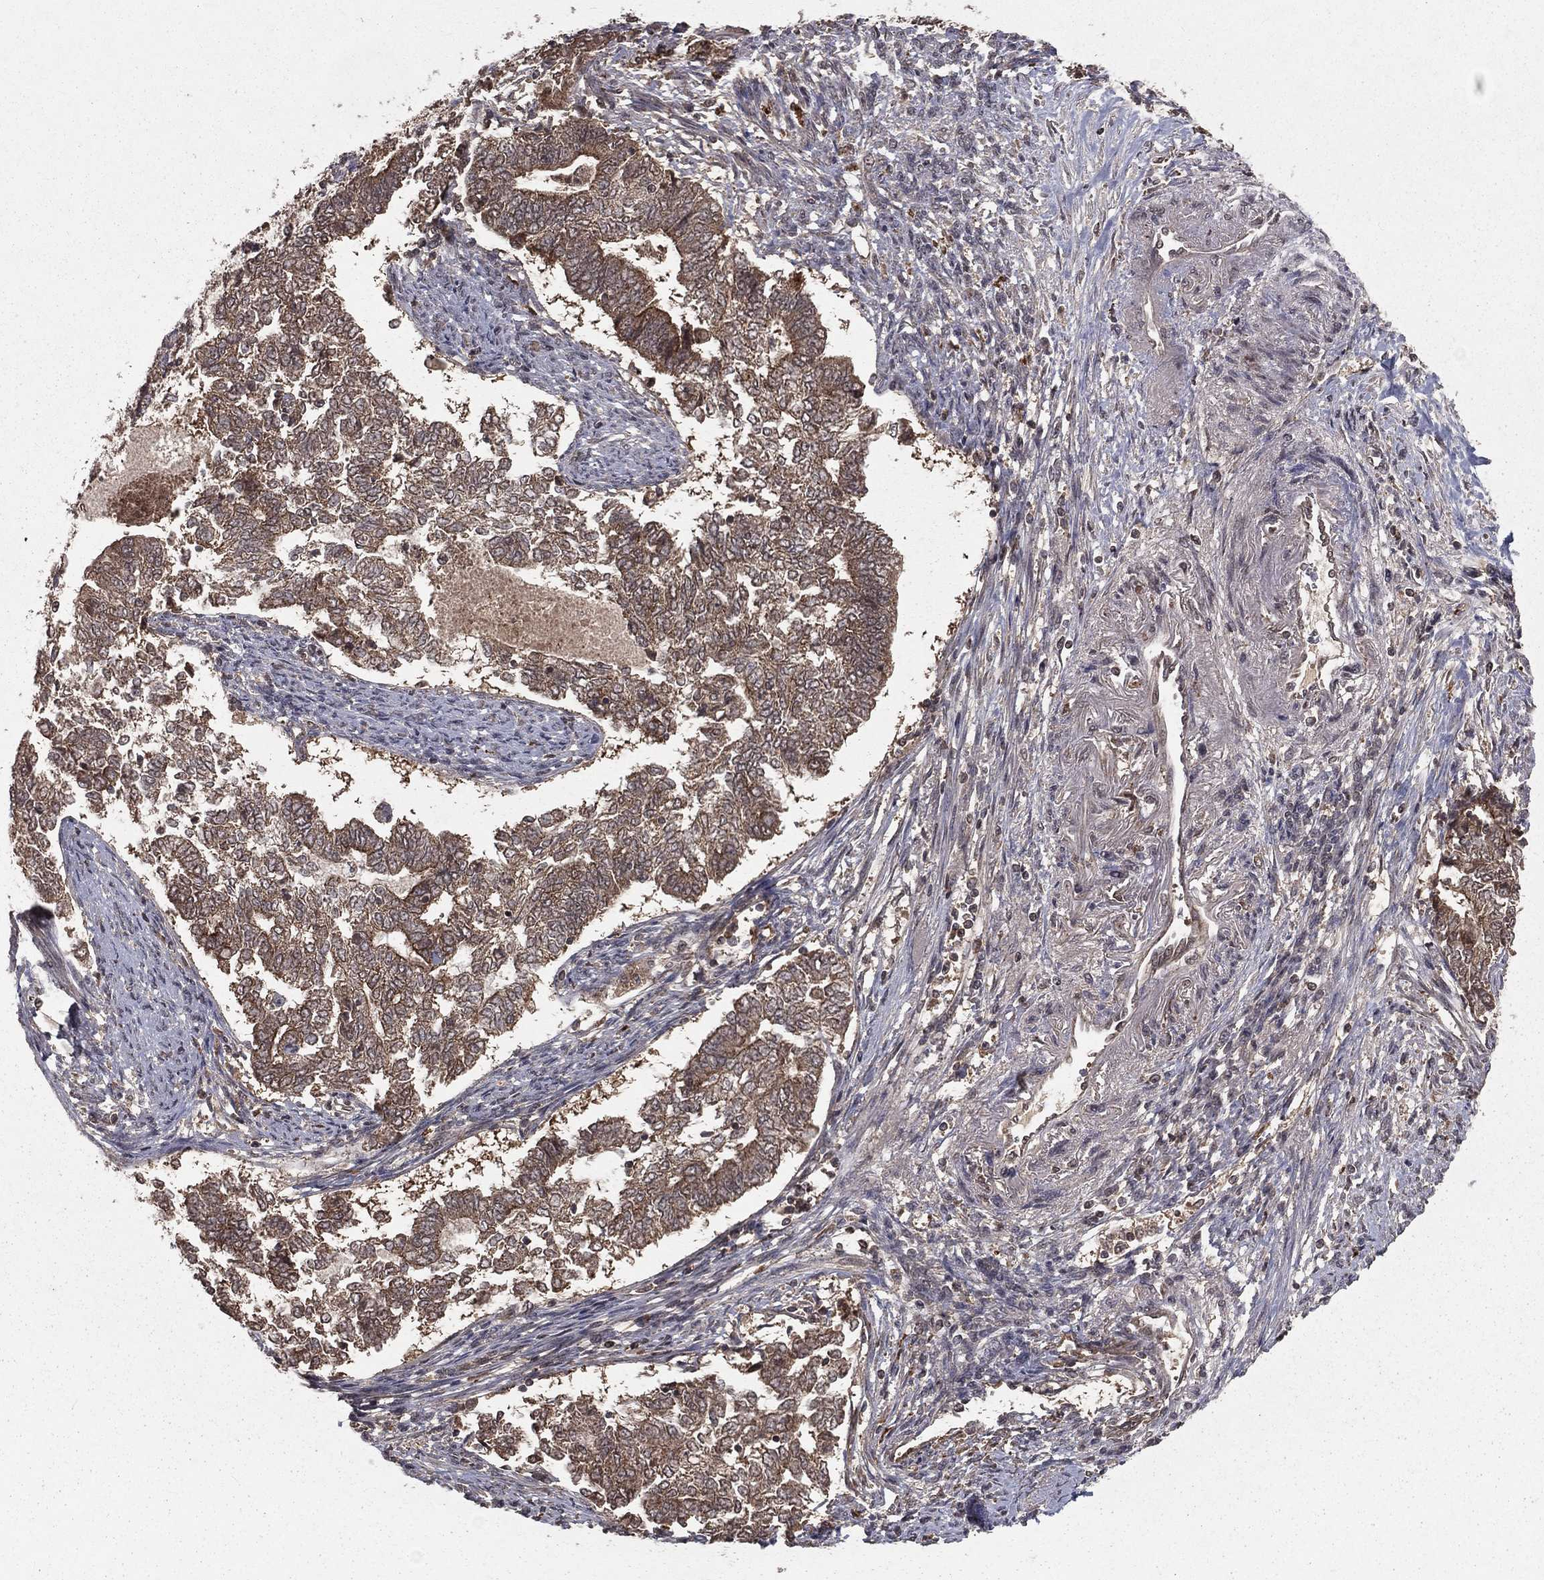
{"staining": {"intensity": "moderate", "quantity": ">75%", "location": "cytoplasmic/membranous"}, "tissue": "endometrial cancer", "cell_type": "Tumor cells", "image_type": "cancer", "snomed": [{"axis": "morphology", "description": "Adenocarcinoma, NOS"}, {"axis": "topography", "description": "Endometrium"}], "caption": "Immunohistochemistry (IHC) photomicrograph of human endometrial cancer (adenocarcinoma) stained for a protein (brown), which exhibits medium levels of moderate cytoplasmic/membranous expression in about >75% of tumor cells.", "gene": "ZDHHC15", "patient": {"sex": "female", "age": 65}}